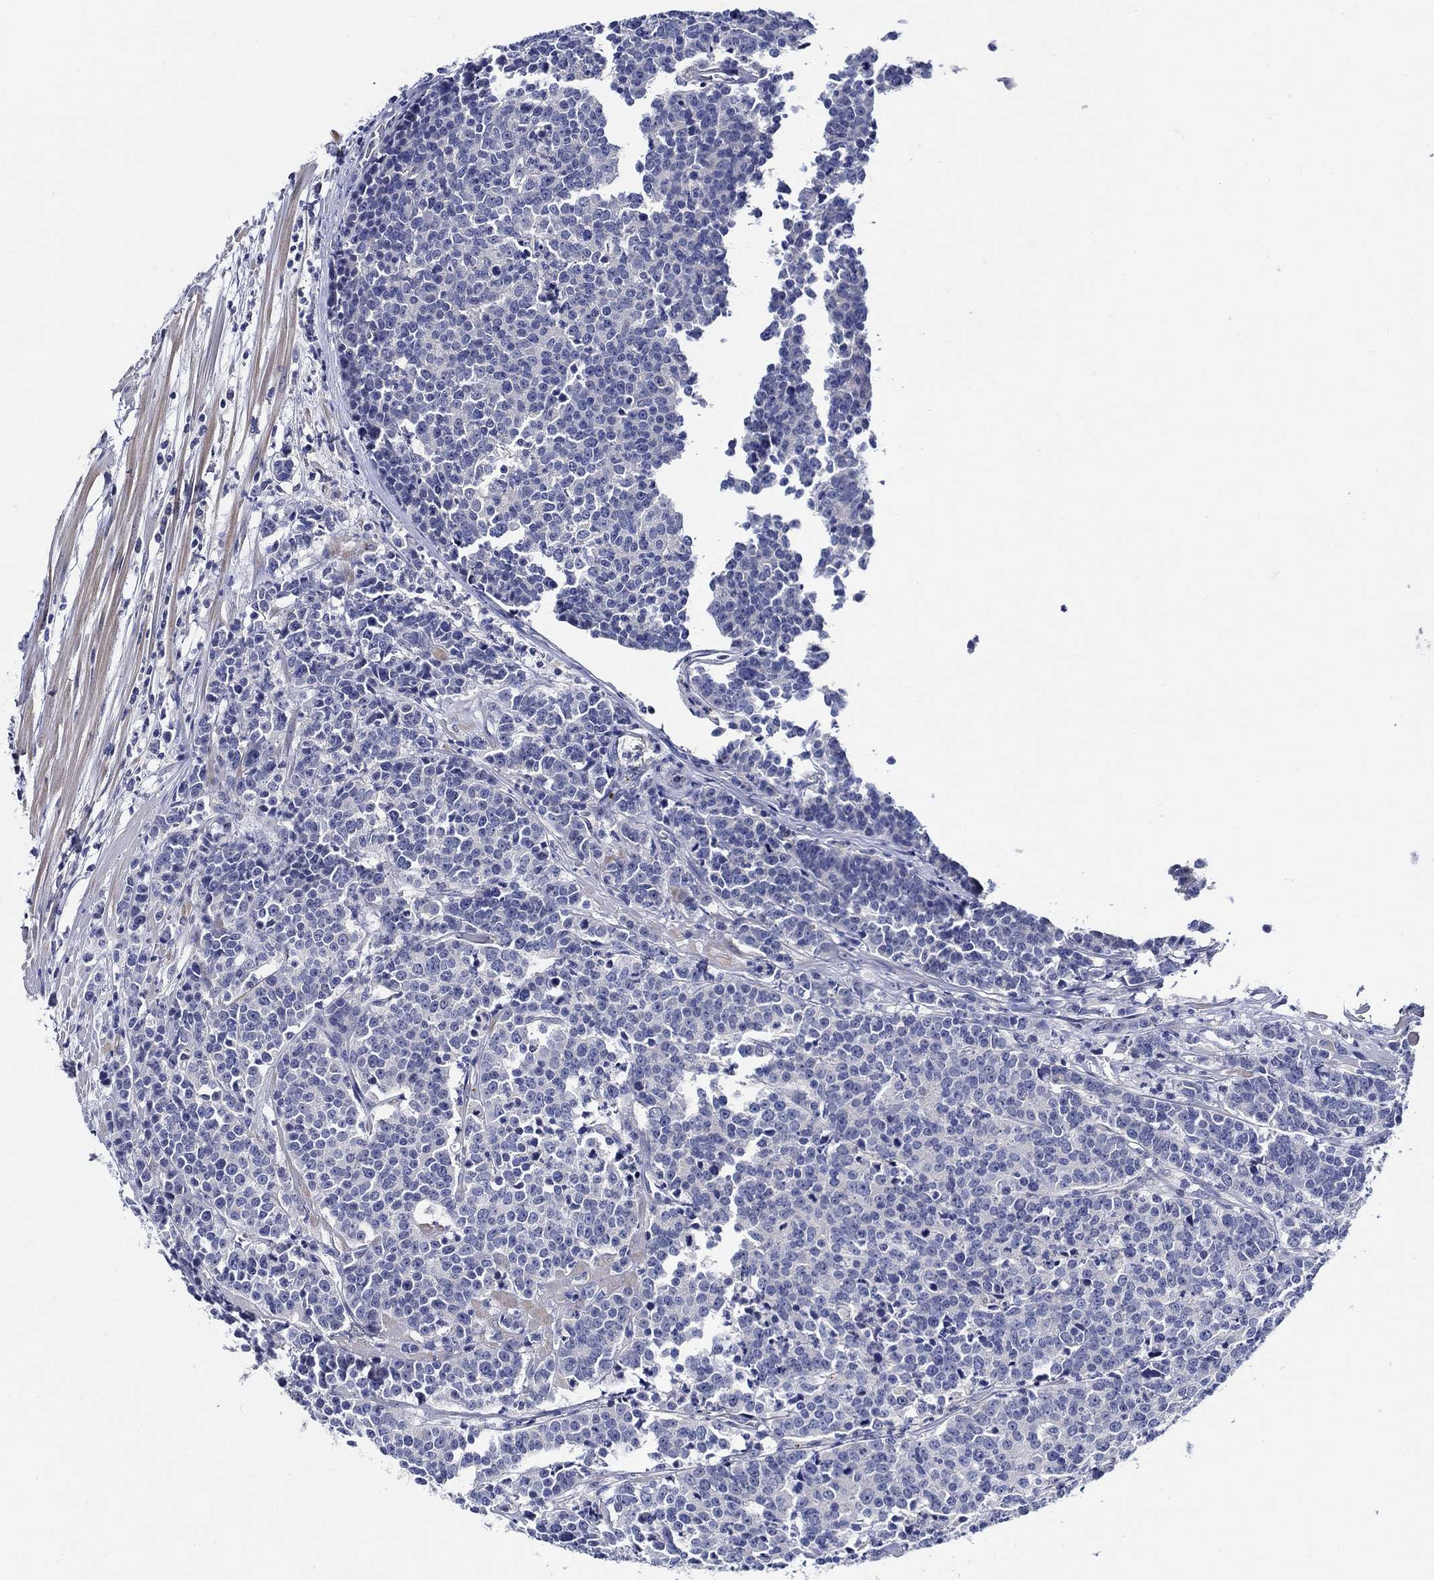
{"staining": {"intensity": "negative", "quantity": "none", "location": "none"}, "tissue": "prostate cancer", "cell_type": "Tumor cells", "image_type": "cancer", "snomed": [{"axis": "morphology", "description": "Adenocarcinoma, NOS"}, {"axis": "topography", "description": "Prostate"}], "caption": "Protein analysis of adenocarcinoma (prostate) exhibits no significant positivity in tumor cells.", "gene": "ALOX12", "patient": {"sex": "male", "age": 67}}